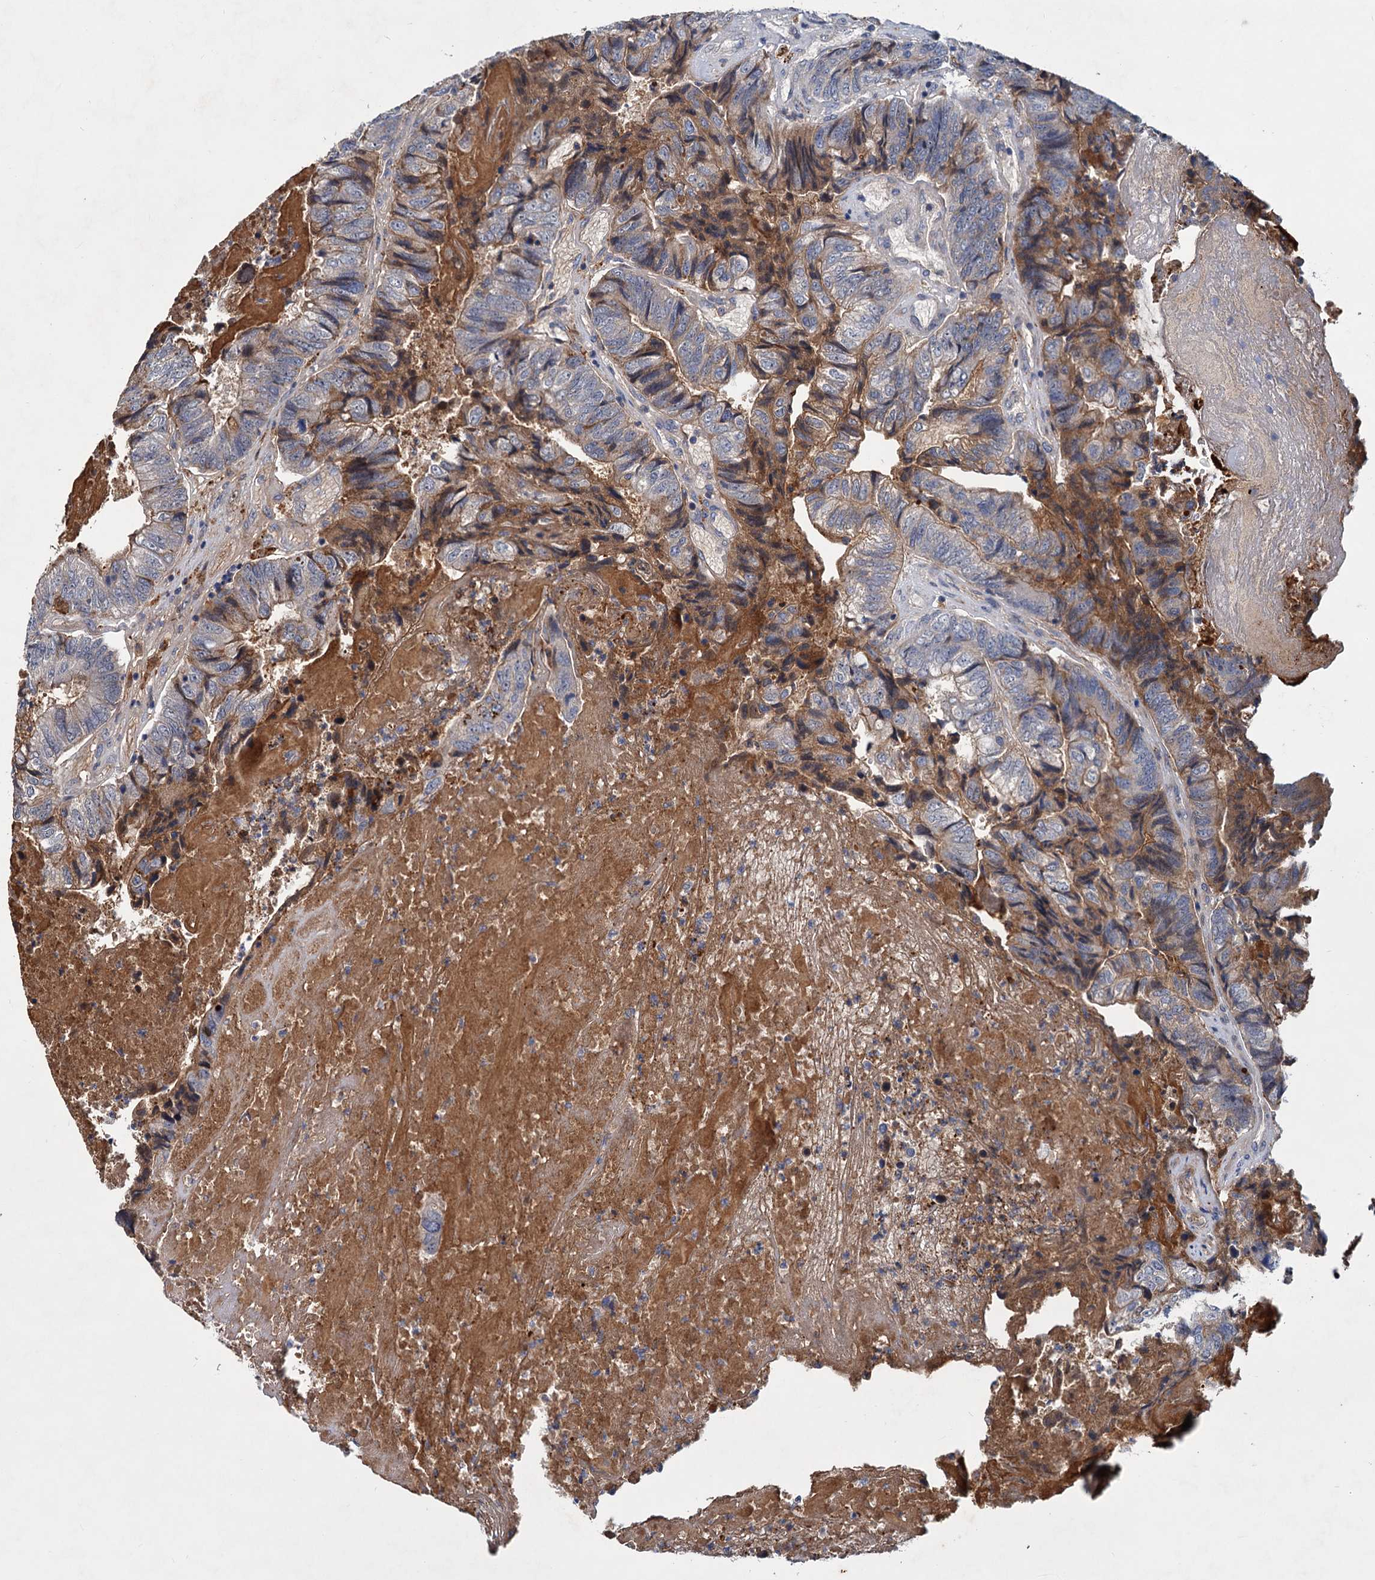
{"staining": {"intensity": "moderate", "quantity": "25%-75%", "location": "cytoplasmic/membranous"}, "tissue": "colorectal cancer", "cell_type": "Tumor cells", "image_type": "cancer", "snomed": [{"axis": "morphology", "description": "Adenocarcinoma, NOS"}, {"axis": "topography", "description": "Colon"}], "caption": "Colorectal cancer stained with a protein marker reveals moderate staining in tumor cells.", "gene": "CHRD", "patient": {"sex": "female", "age": 67}}